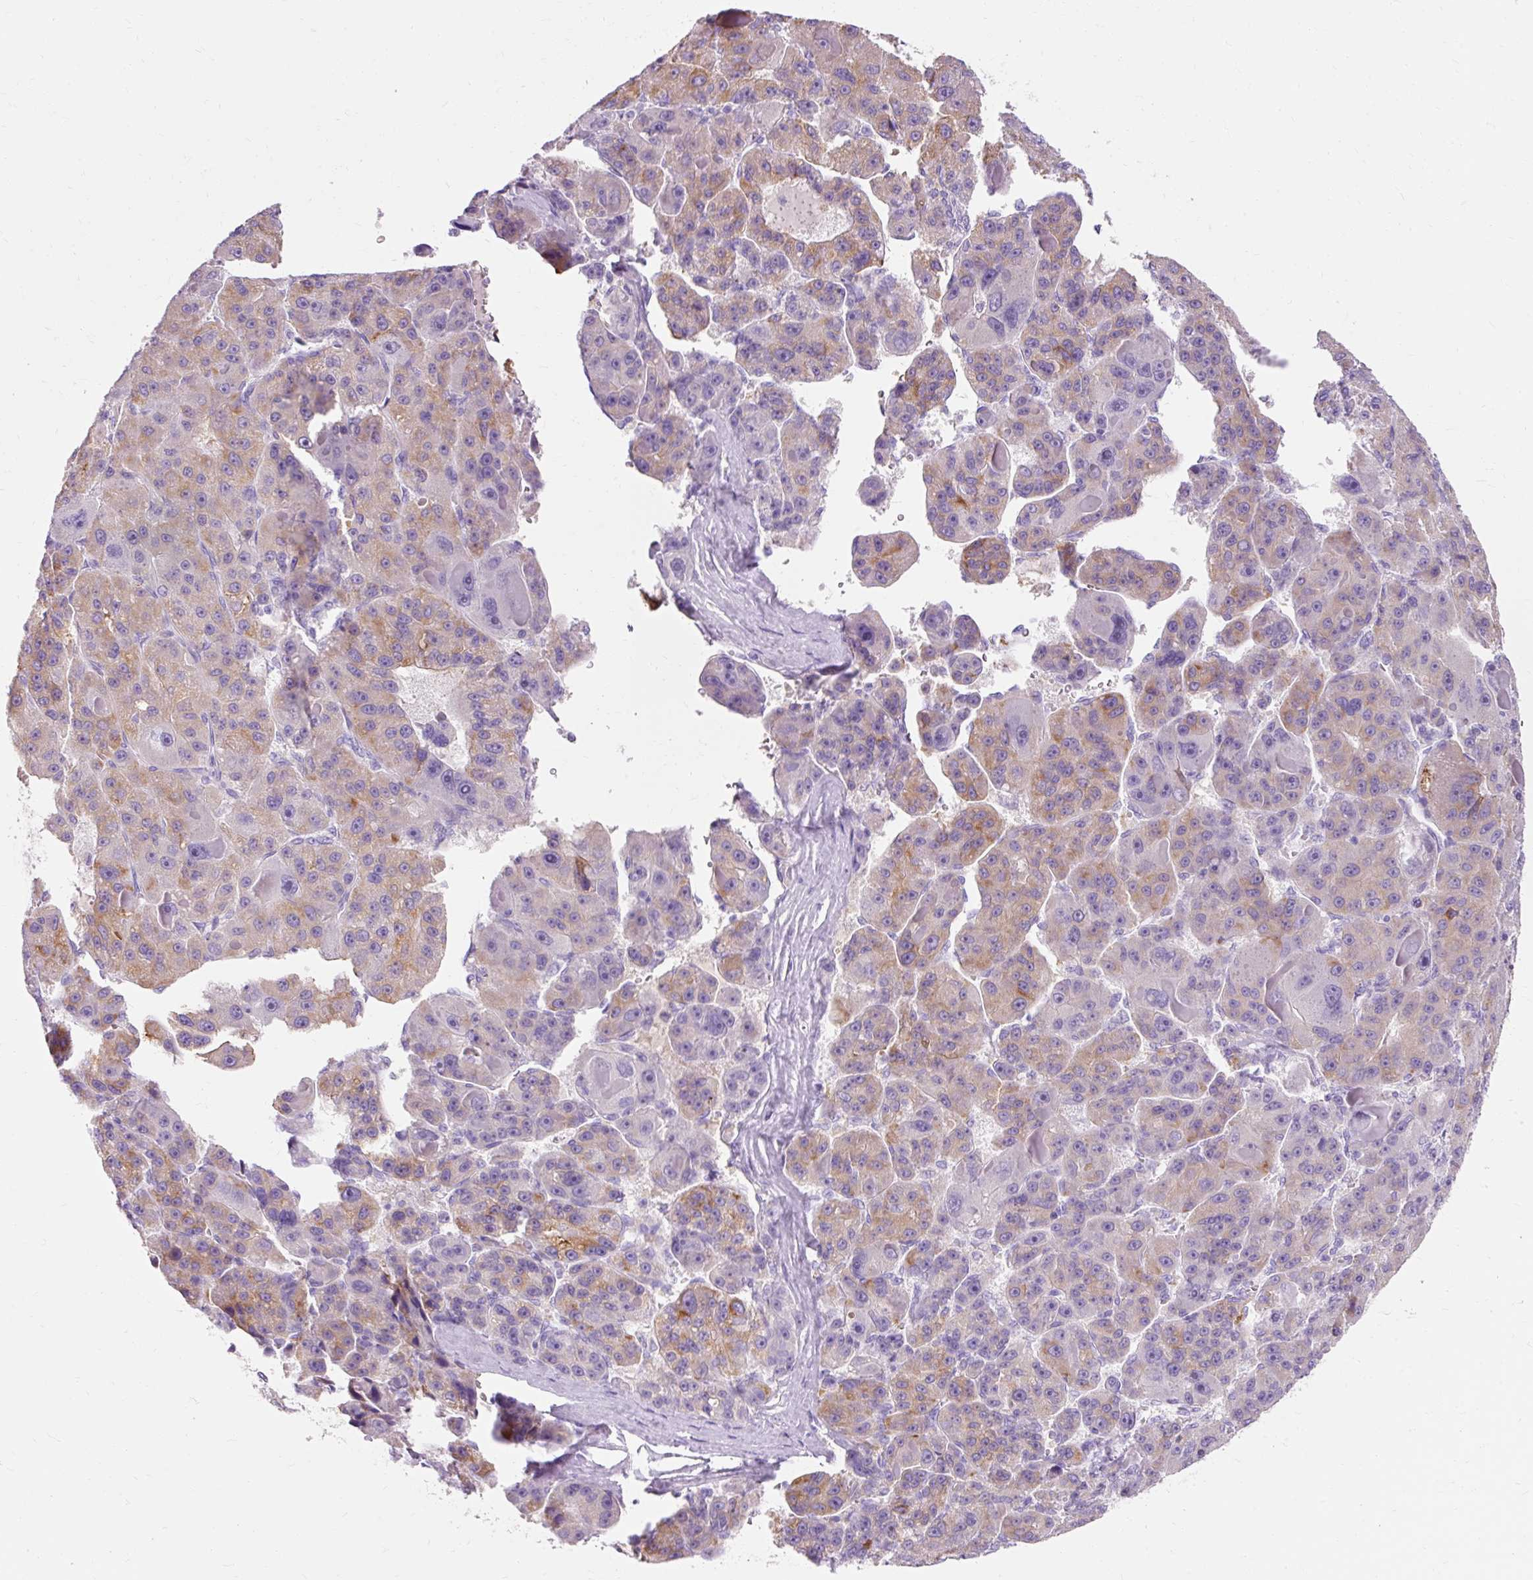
{"staining": {"intensity": "moderate", "quantity": "25%-75%", "location": "cytoplasmic/membranous"}, "tissue": "liver cancer", "cell_type": "Tumor cells", "image_type": "cancer", "snomed": [{"axis": "morphology", "description": "Carcinoma, Hepatocellular, NOS"}, {"axis": "topography", "description": "Liver"}], "caption": "Liver cancer stained with DAB IHC reveals medium levels of moderate cytoplasmic/membranous expression in approximately 25%-75% of tumor cells.", "gene": "TMEM213", "patient": {"sex": "male", "age": 76}}